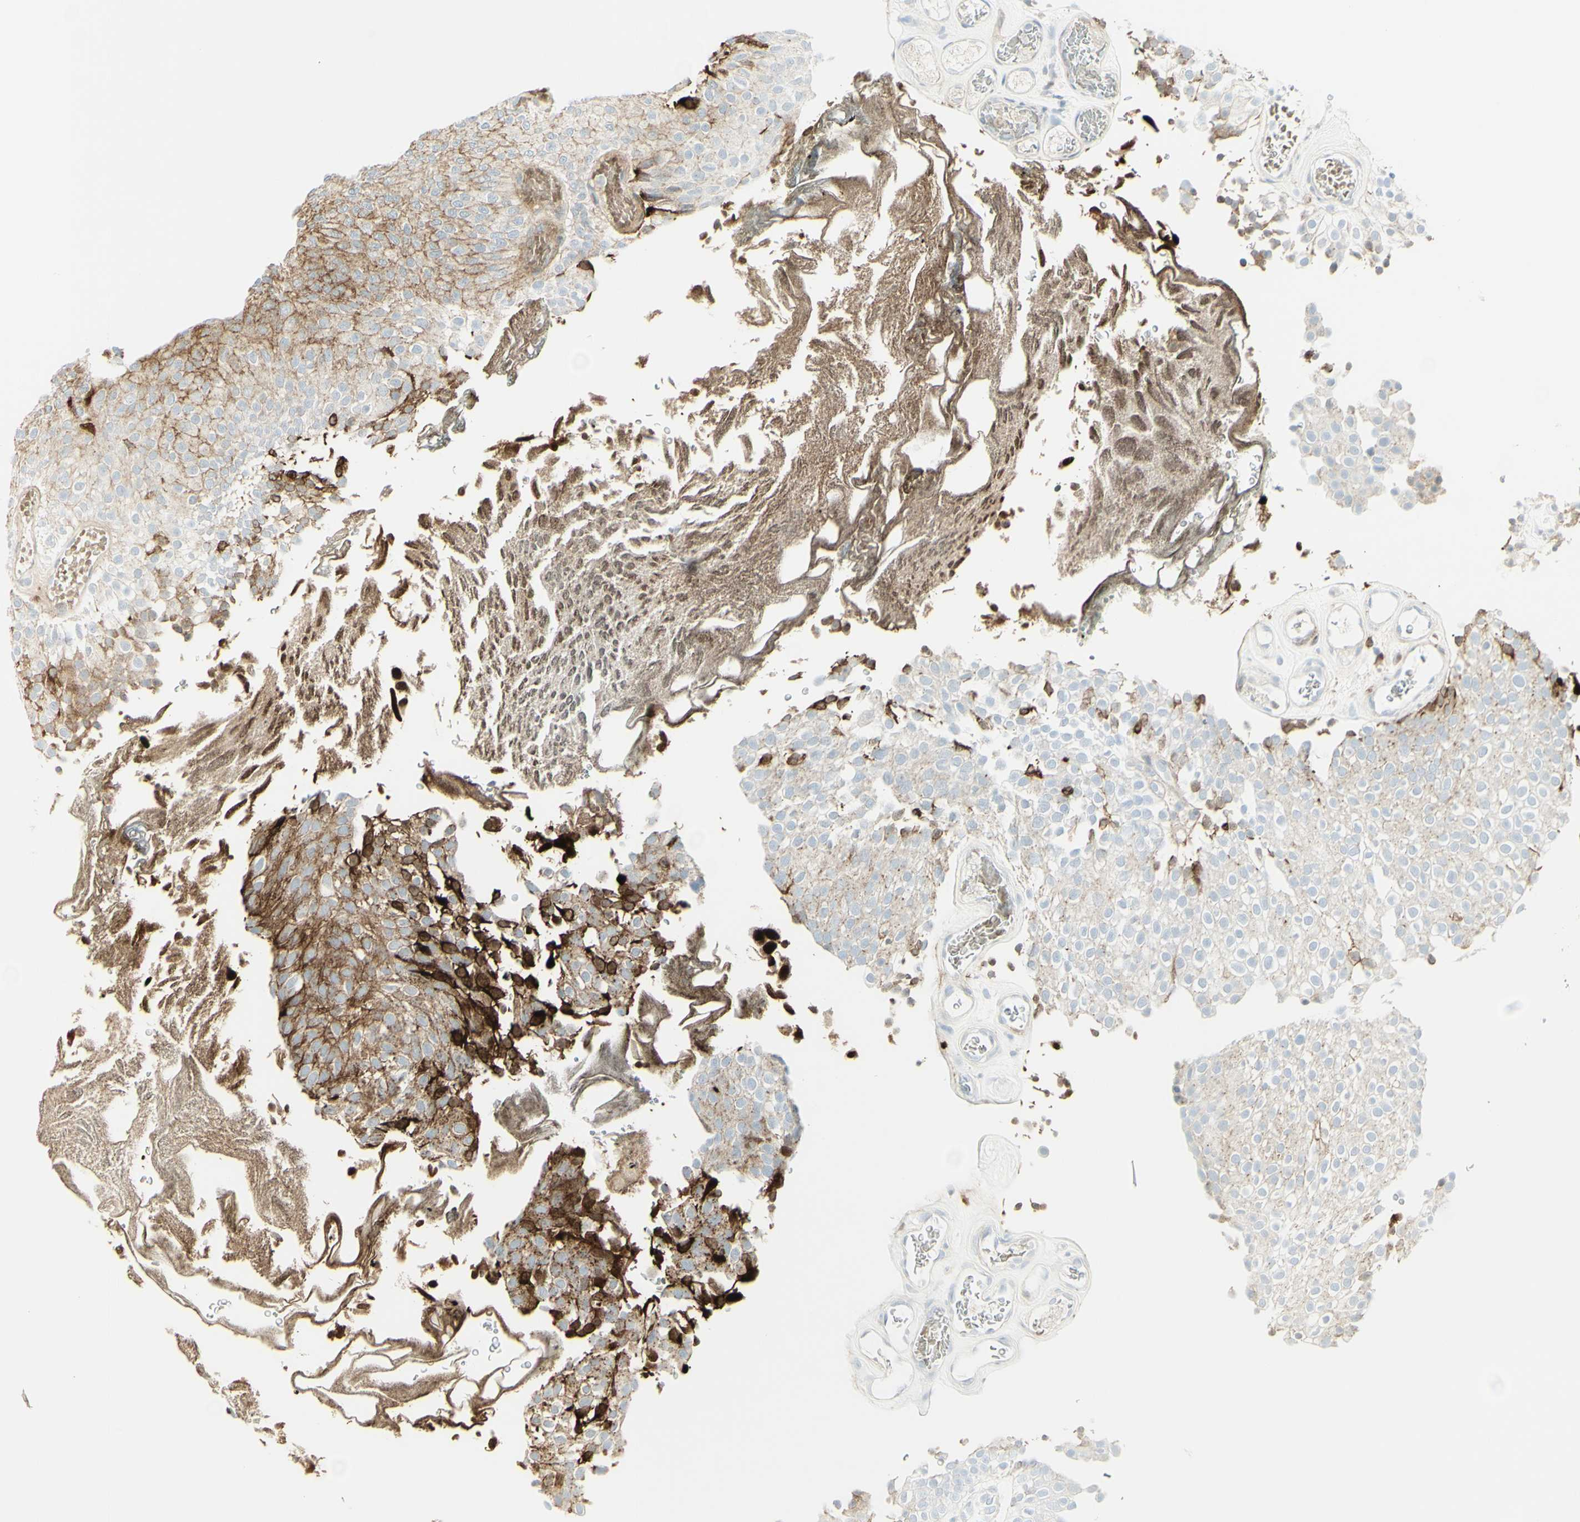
{"staining": {"intensity": "strong", "quantity": "25%-75%", "location": "cytoplasmic/membranous"}, "tissue": "urothelial cancer", "cell_type": "Tumor cells", "image_type": "cancer", "snomed": [{"axis": "morphology", "description": "Urothelial carcinoma, Low grade"}, {"axis": "topography", "description": "Urinary bladder"}], "caption": "Urothelial carcinoma (low-grade) stained with DAB immunohistochemistry (IHC) reveals high levels of strong cytoplasmic/membranous positivity in approximately 25%-75% of tumor cells.", "gene": "MDK", "patient": {"sex": "male", "age": 78}}